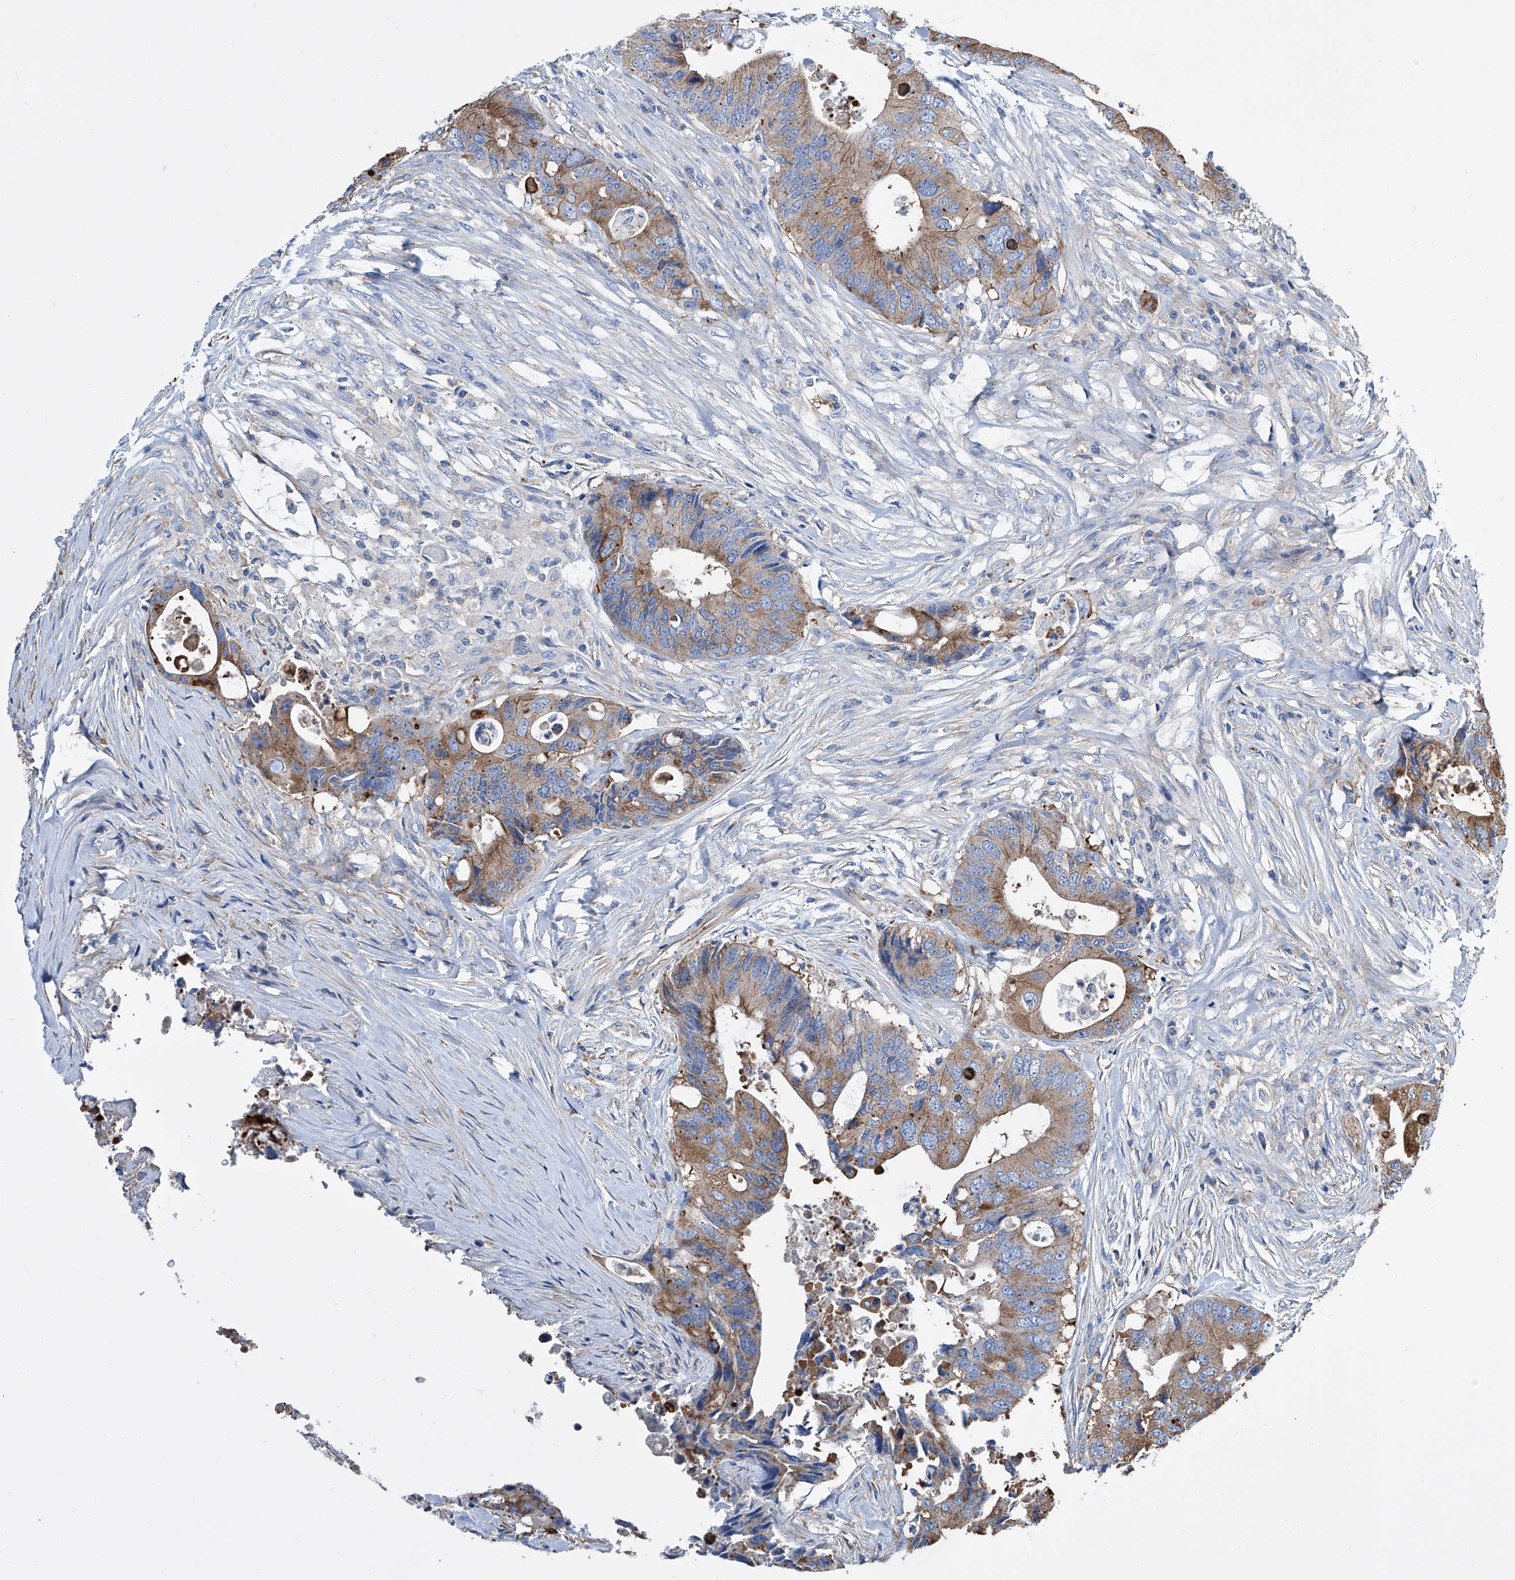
{"staining": {"intensity": "moderate", "quantity": ">75%", "location": "cytoplasmic/membranous"}, "tissue": "colorectal cancer", "cell_type": "Tumor cells", "image_type": "cancer", "snomed": [{"axis": "morphology", "description": "Adenocarcinoma, NOS"}, {"axis": "topography", "description": "Colon"}], "caption": "Protein expression analysis of colorectal adenocarcinoma exhibits moderate cytoplasmic/membranous positivity in approximately >75% of tumor cells.", "gene": "GPT", "patient": {"sex": "male", "age": 71}}